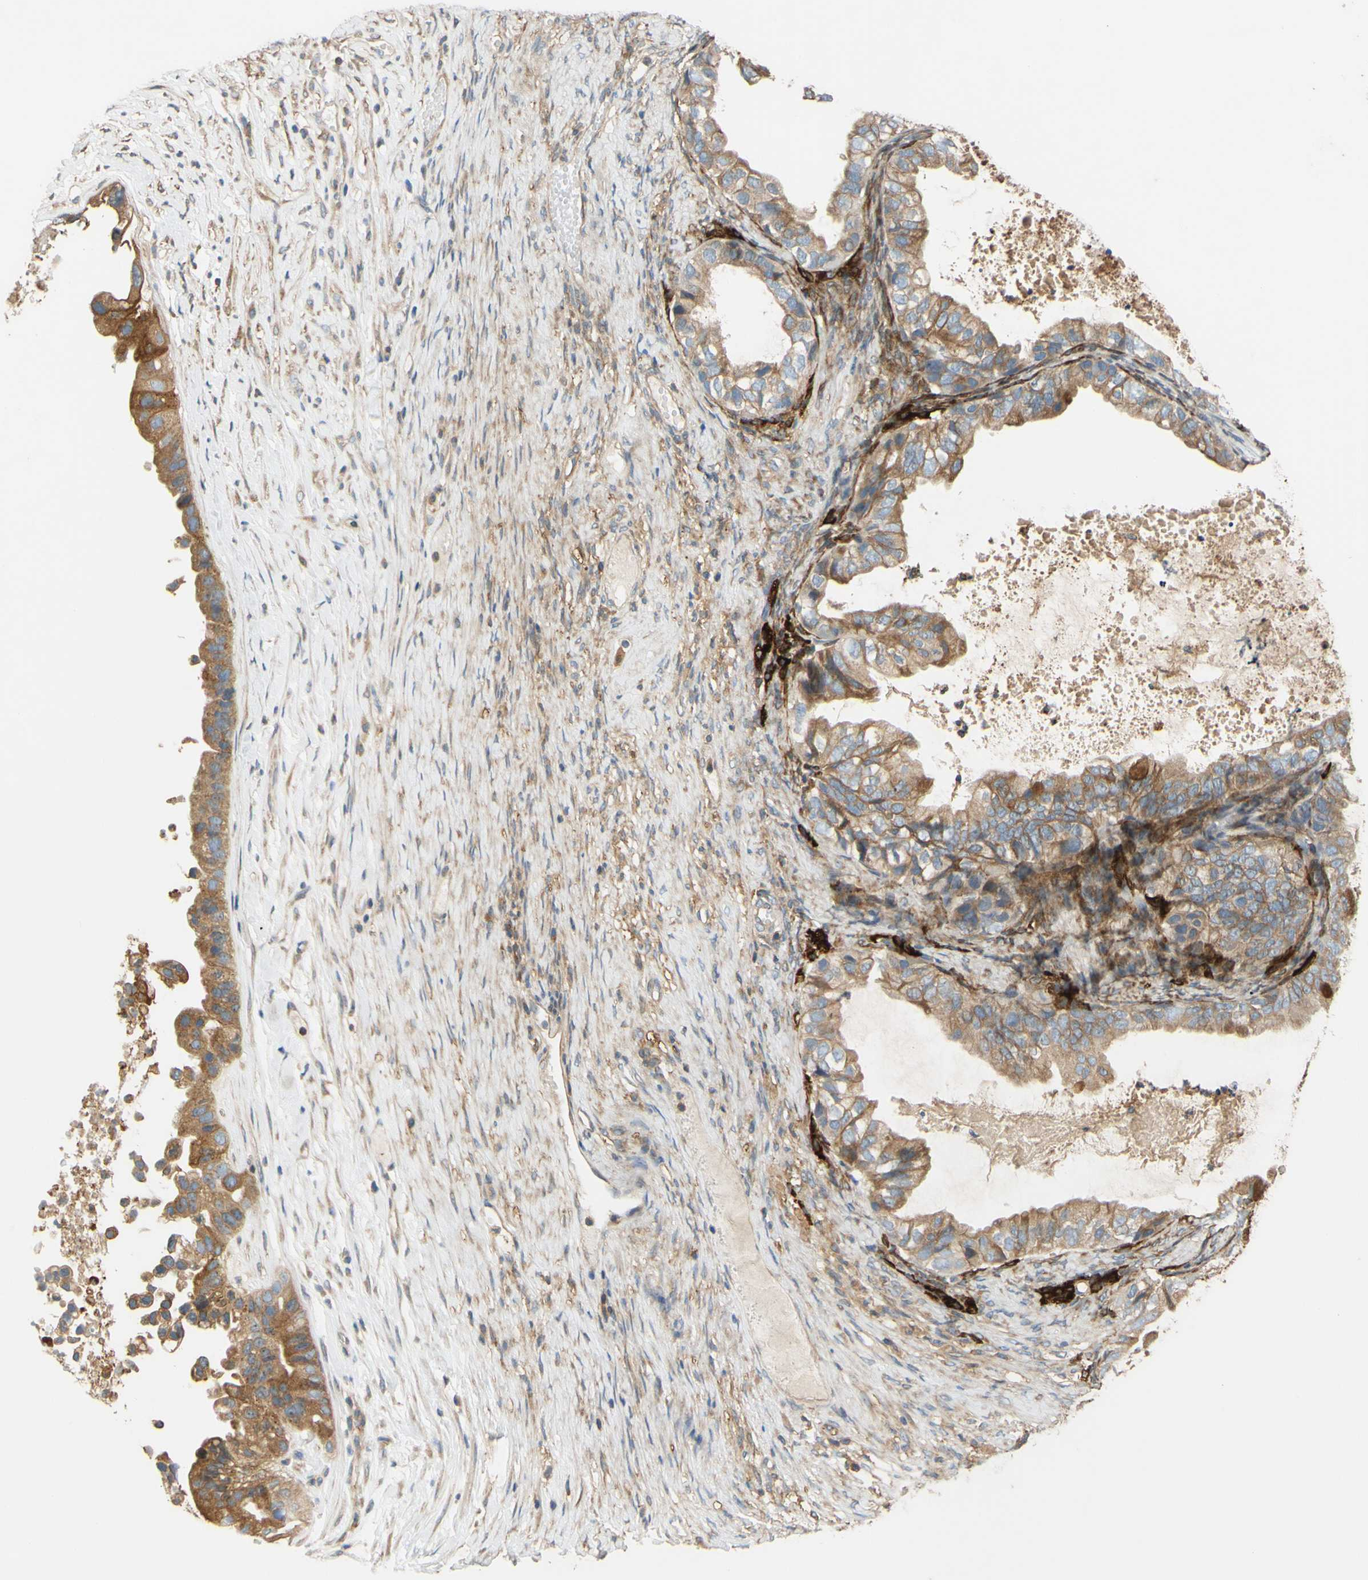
{"staining": {"intensity": "moderate", "quantity": ">75%", "location": "cytoplasmic/membranous"}, "tissue": "ovarian cancer", "cell_type": "Tumor cells", "image_type": "cancer", "snomed": [{"axis": "morphology", "description": "Cystadenocarcinoma, mucinous, NOS"}, {"axis": "topography", "description": "Ovary"}], "caption": "Ovarian cancer stained with a brown dye demonstrates moderate cytoplasmic/membranous positive positivity in approximately >75% of tumor cells.", "gene": "POR", "patient": {"sex": "female", "age": 80}}